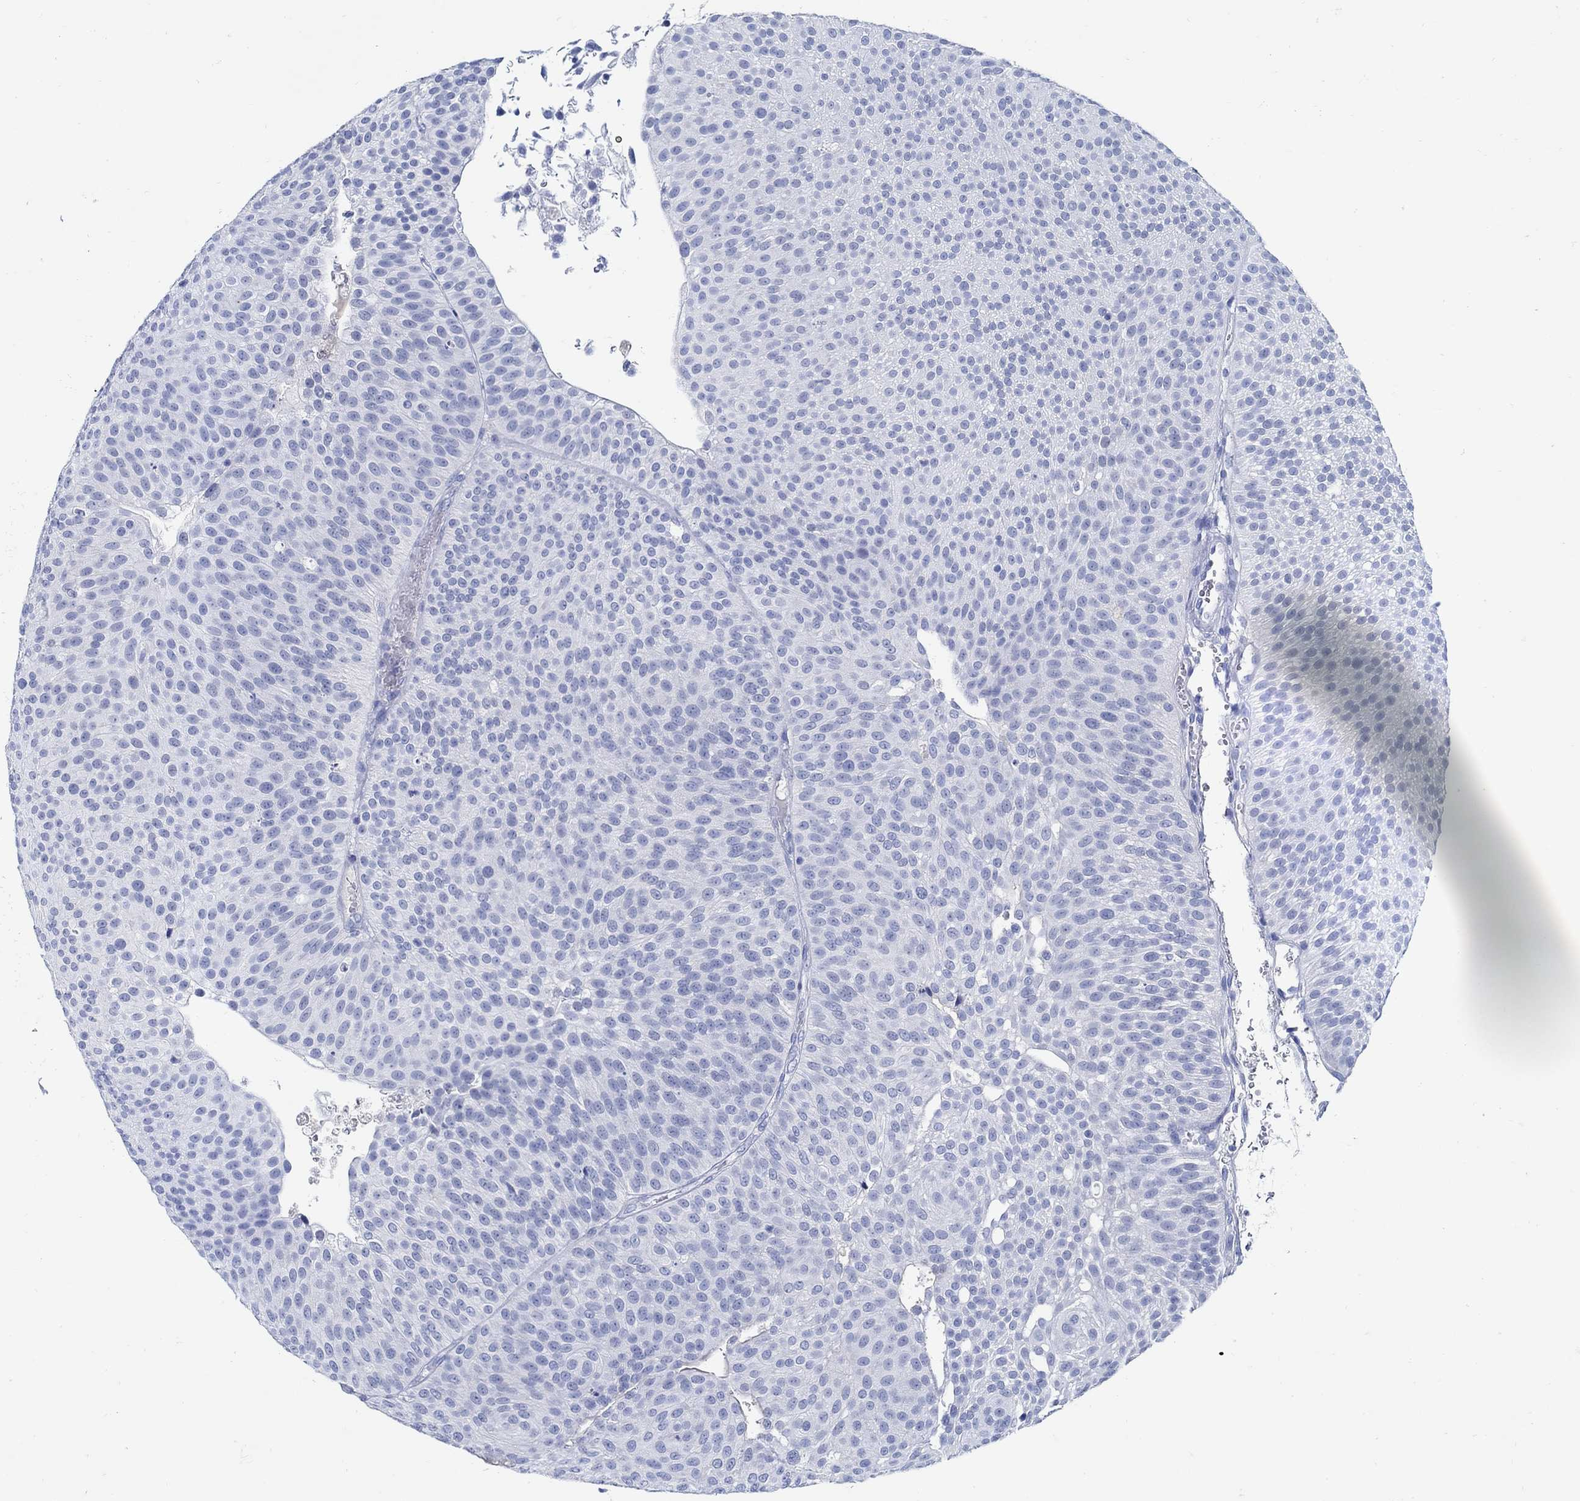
{"staining": {"intensity": "negative", "quantity": "none", "location": "none"}, "tissue": "urothelial cancer", "cell_type": "Tumor cells", "image_type": "cancer", "snomed": [{"axis": "morphology", "description": "Urothelial carcinoma, Low grade"}, {"axis": "topography", "description": "Urinary bladder"}], "caption": "An image of low-grade urothelial carcinoma stained for a protein exhibits no brown staining in tumor cells.", "gene": "PAX9", "patient": {"sex": "male", "age": 65}}